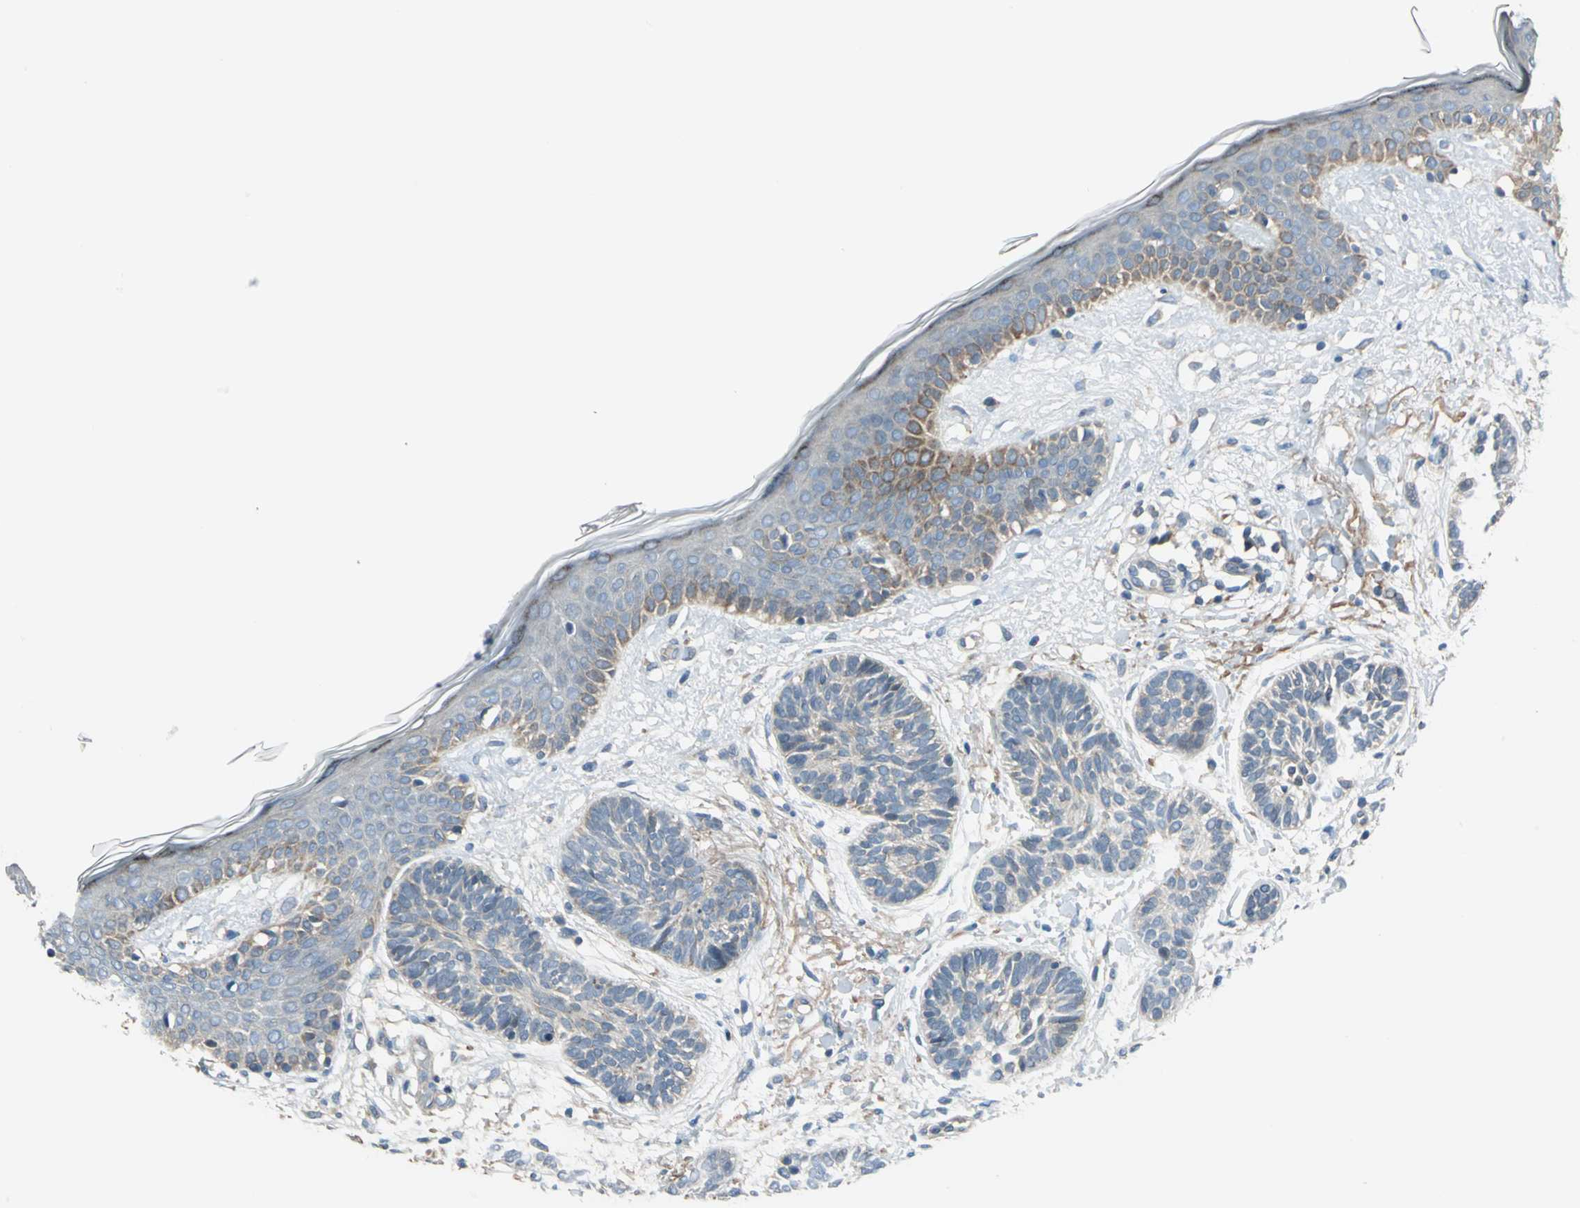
{"staining": {"intensity": "negative", "quantity": "none", "location": "none"}, "tissue": "skin cancer", "cell_type": "Tumor cells", "image_type": "cancer", "snomed": [{"axis": "morphology", "description": "Normal tissue, NOS"}, {"axis": "morphology", "description": "Basal cell carcinoma"}, {"axis": "topography", "description": "Skin"}], "caption": "A high-resolution histopathology image shows IHC staining of skin cancer (basal cell carcinoma), which displays no significant expression in tumor cells.", "gene": "TRAK1", "patient": {"sex": "male", "age": 63}}